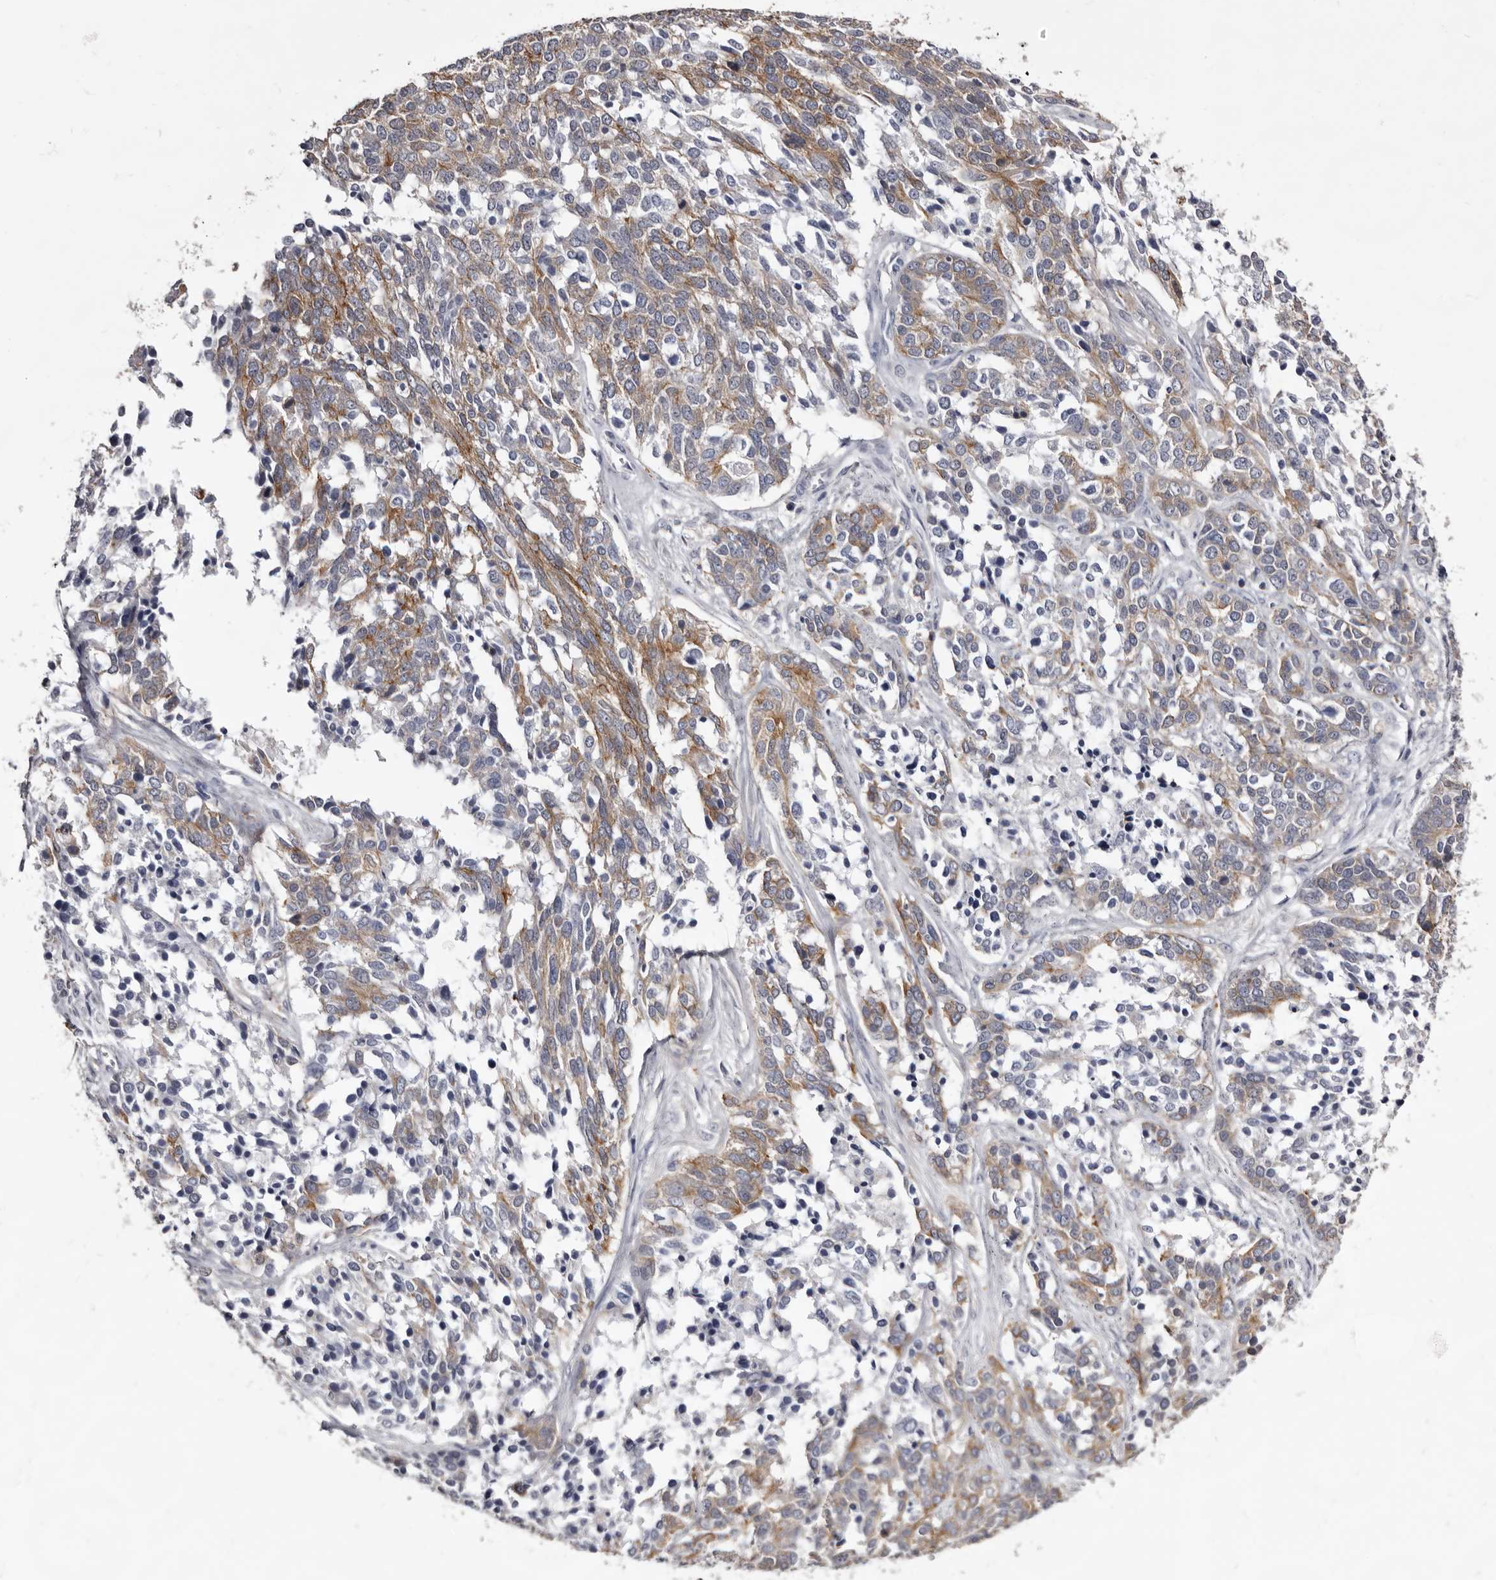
{"staining": {"intensity": "weak", "quantity": ">75%", "location": "cytoplasmic/membranous"}, "tissue": "ovarian cancer", "cell_type": "Tumor cells", "image_type": "cancer", "snomed": [{"axis": "morphology", "description": "Cystadenocarcinoma, serous, NOS"}, {"axis": "topography", "description": "Ovary"}], "caption": "Ovarian cancer (serous cystadenocarcinoma) tissue displays weak cytoplasmic/membranous positivity in about >75% of tumor cells, visualized by immunohistochemistry.", "gene": "LAD1", "patient": {"sex": "female", "age": 44}}